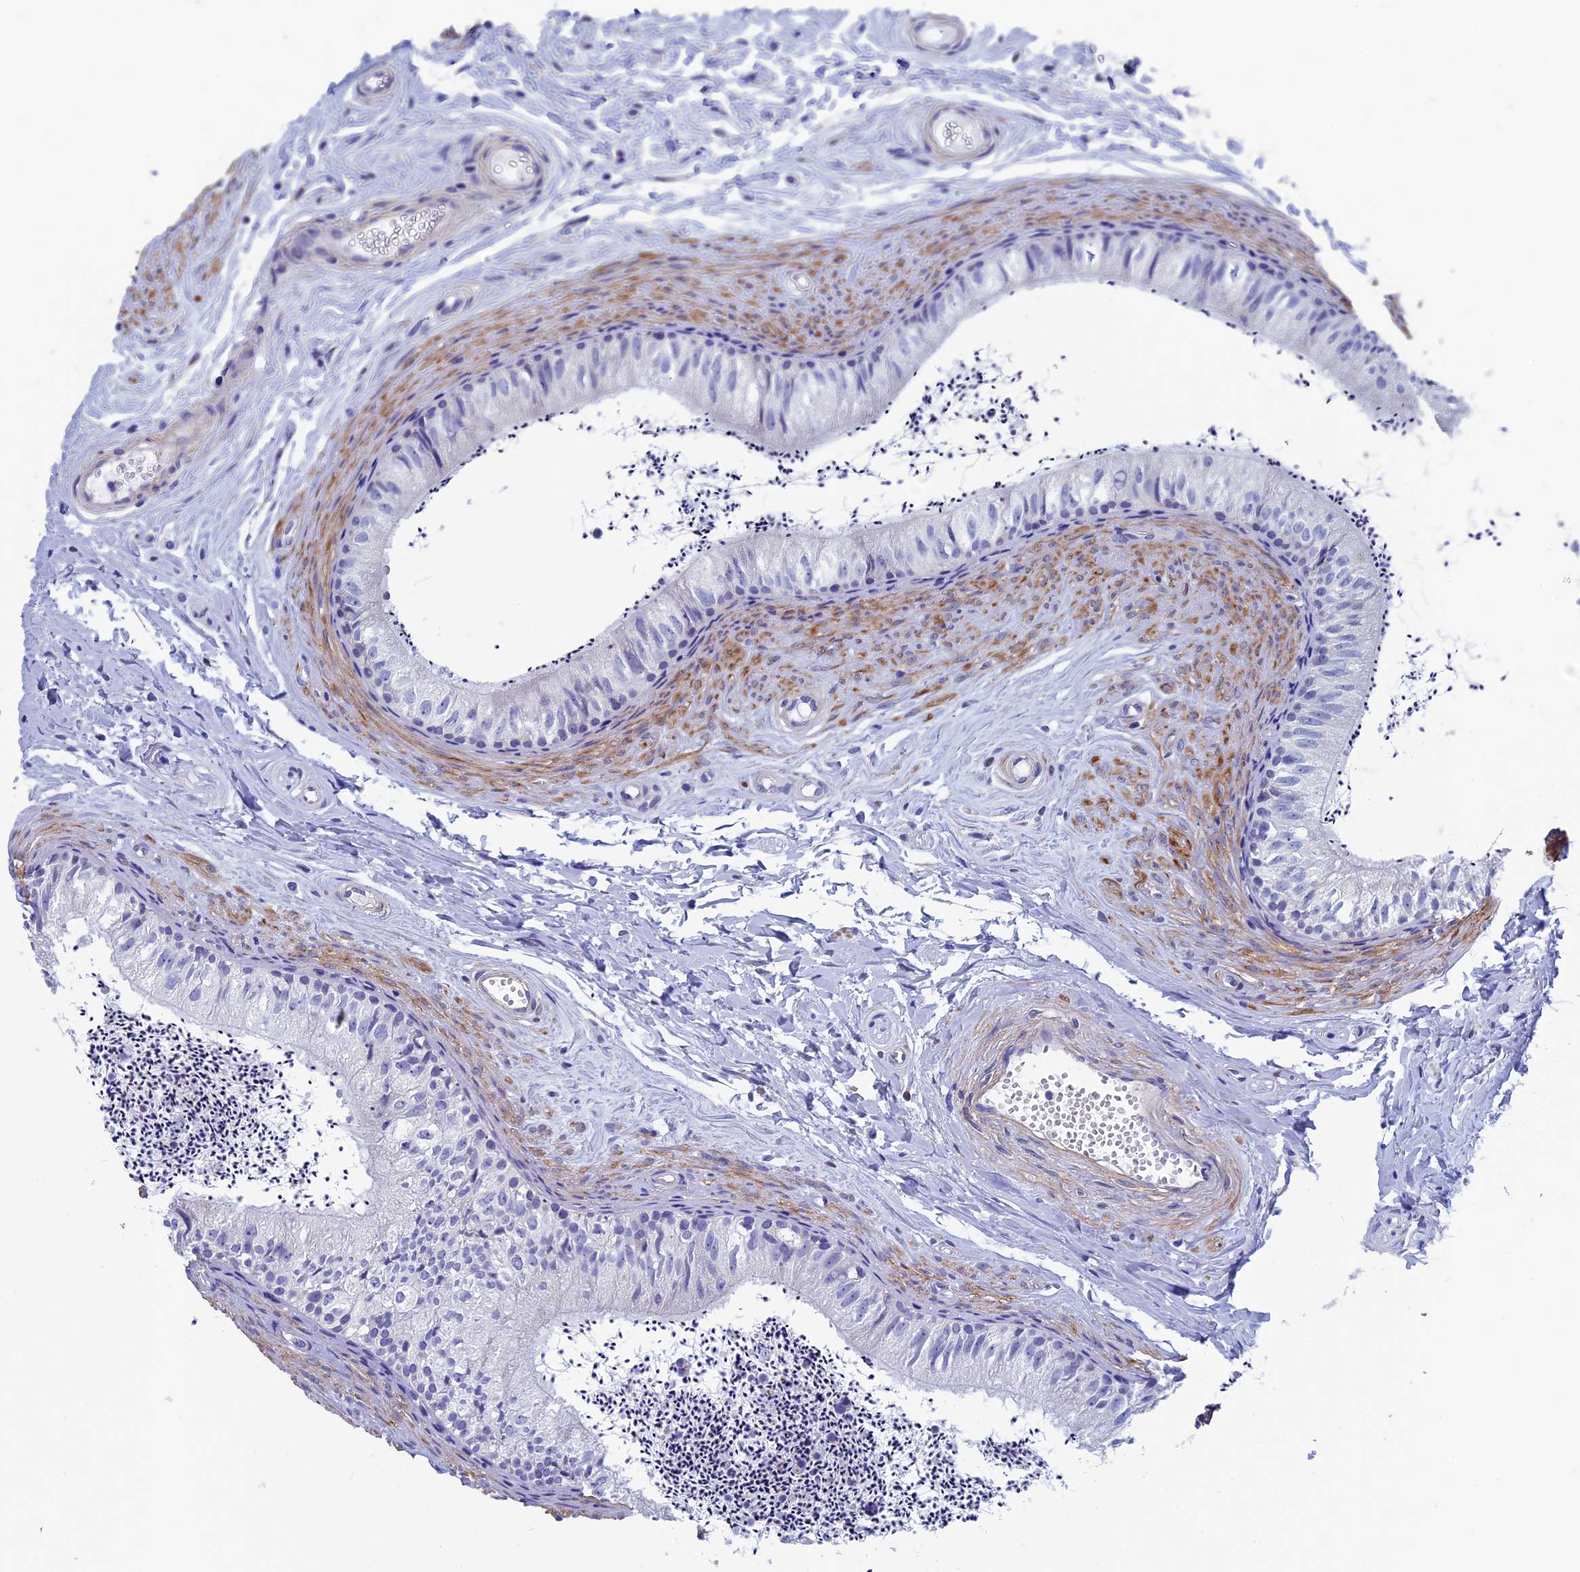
{"staining": {"intensity": "moderate", "quantity": "<25%", "location": "cytoplasmic/membranous"}, "tissue": "epididymis", "cell_type": "Glandular cells", "image_type": "normal", "snomed": [{"axis": "morphology", "description": "Normal tissue, NOS"}, {"axis": "topography", "description": "Epididymis"}], "caption": "IHC of benign human epididymis shows low levels of moderate cytoplasmic/membranous expression in approximately <25% of glandular cells.", "gene": "ADH7", "patient": {"sex": "male", "age": 56}}